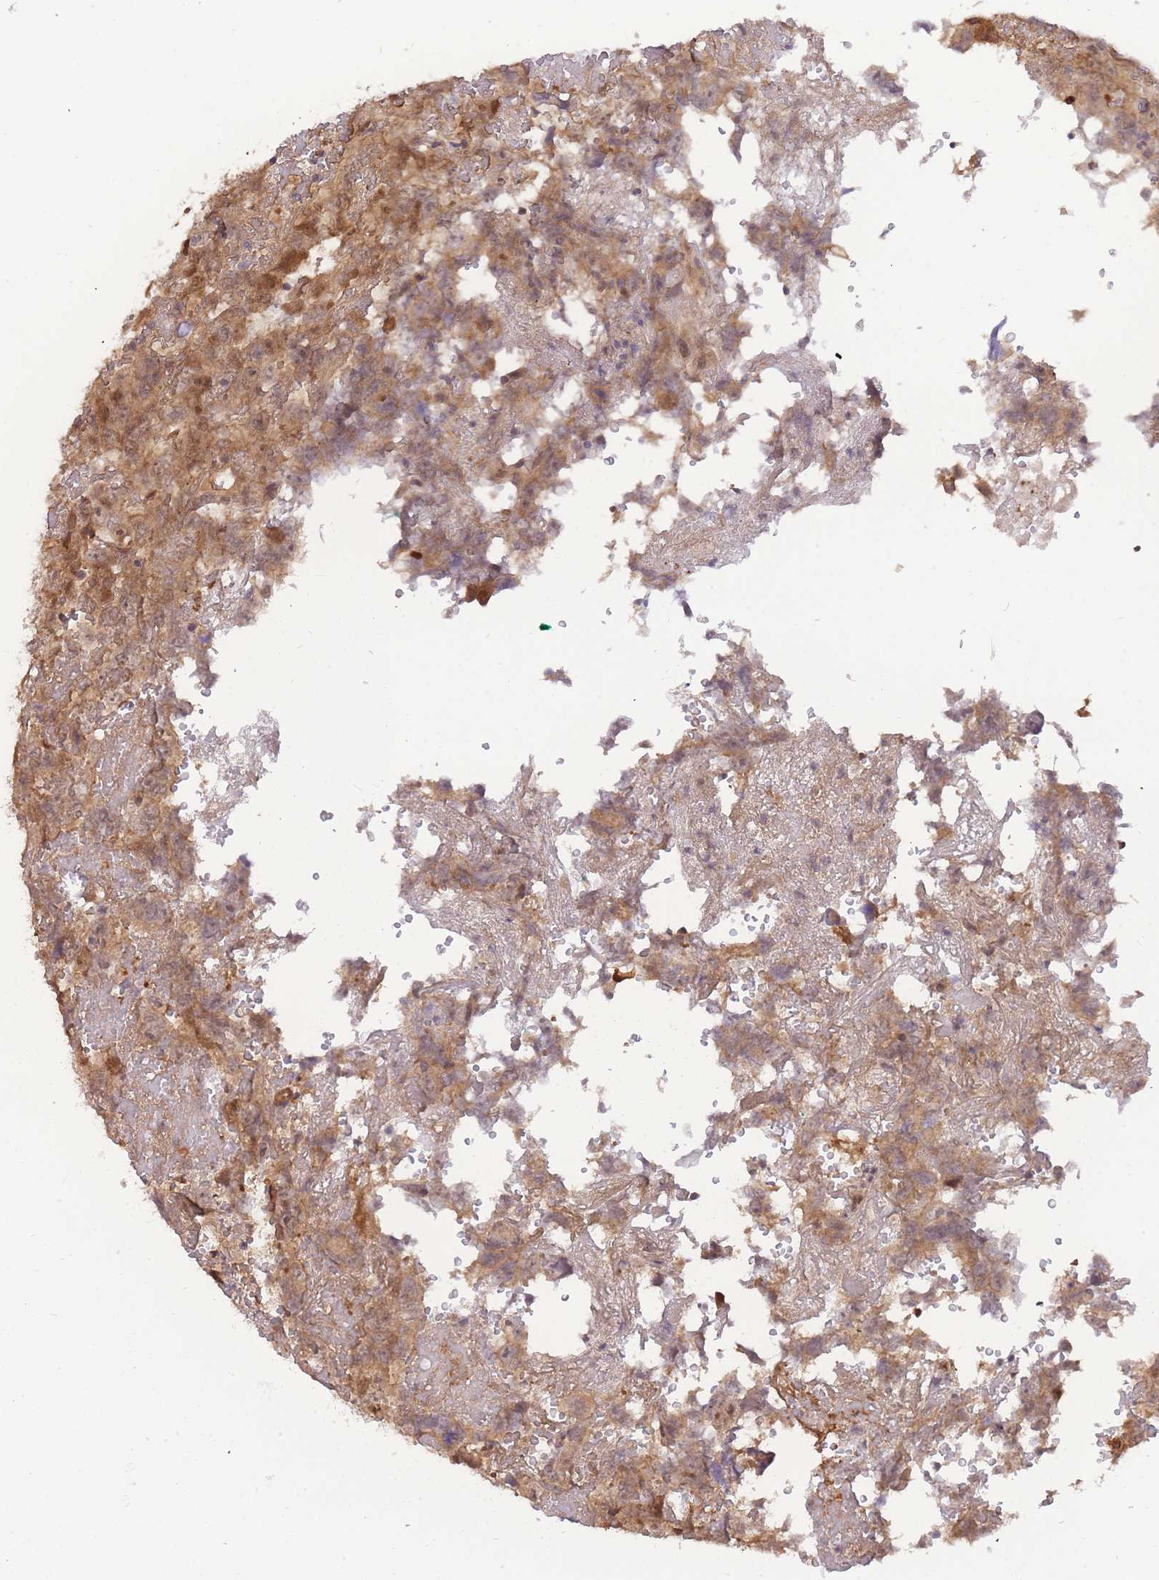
{"staining": {"intensity": "moderate", "quantity": ">75%", "location": "cytoplasmic/membranous"}, "tissue": "testis cancer", "cell_type": "Tumor cells", "image_type": "cancer", "snomed": [{"axis": "morphology", "description": "Carcinoma, Embryonal, NOS"}, {"axis": "topography", "description": "Testis"}], "caption": "A micrograph of embryonal carcinoma (testis) stained for a protein demonstrates moderate cytoplasmic/membranous brown staining in tumor cells.", "gene": "KIAA1191", "patient": {"sex": "male", "age": 45}}